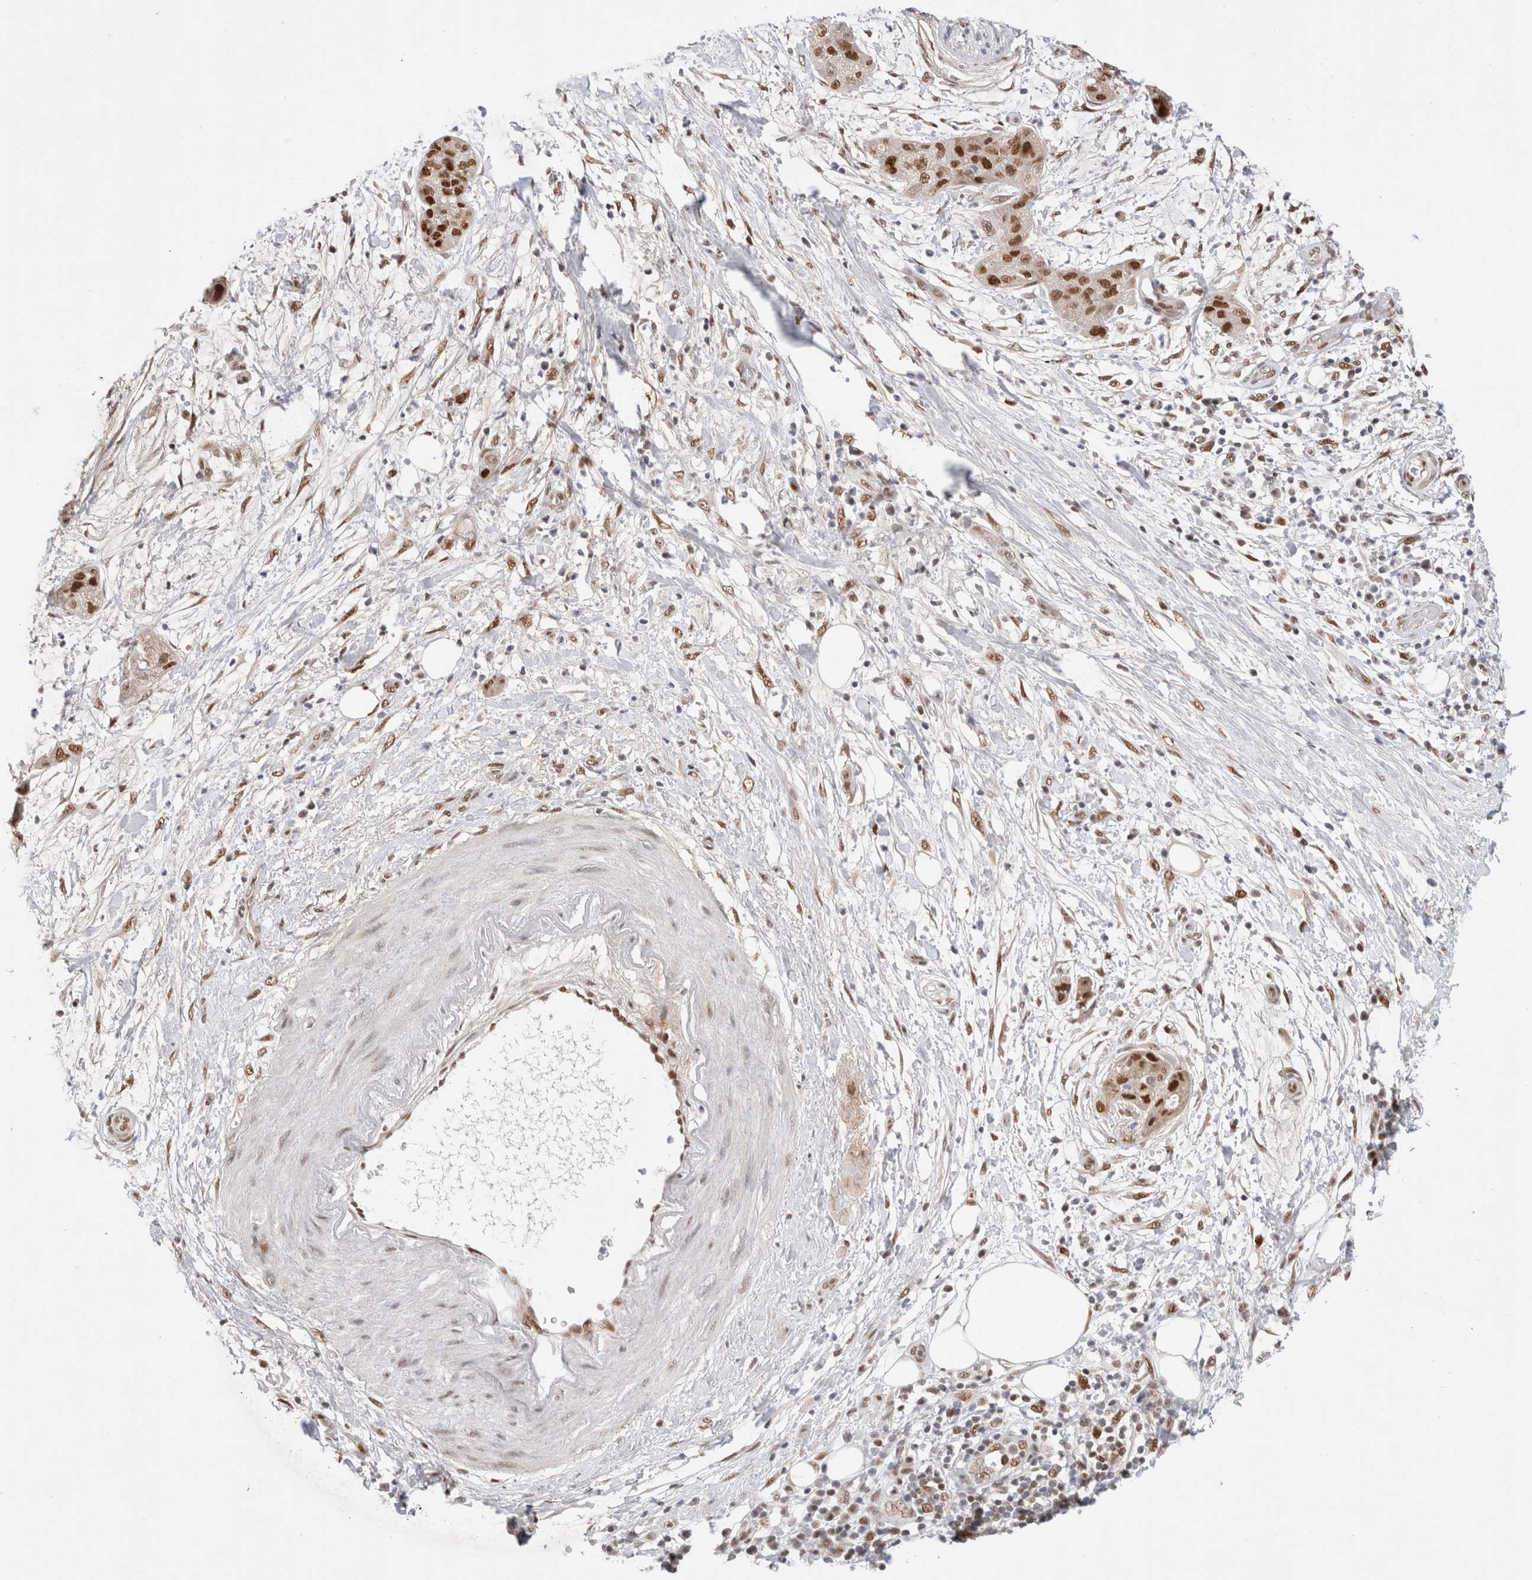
{"staining": {"intensity": "moderate", "quantity": ">75%", "location": "nuclear"}, "tissue": "pancreatic cancer", "cell_type": "Tumor cells", "image_type": "cancer", "snomed": [{"axis": "morphology", "description": "Adenocarcinoma, NOS"}, {"axis": "topography", "description": "Pancreas"}], "caption": "Immunohistochemistry (IHC) image of pancreatic adenocarcinoma stained for a protein (brown), which reveals medium levels of moderate nuclear staining in about >75% of tumor cells.", "gene": "GTF2I", "patient": {"sex": "female", "age": 78}}